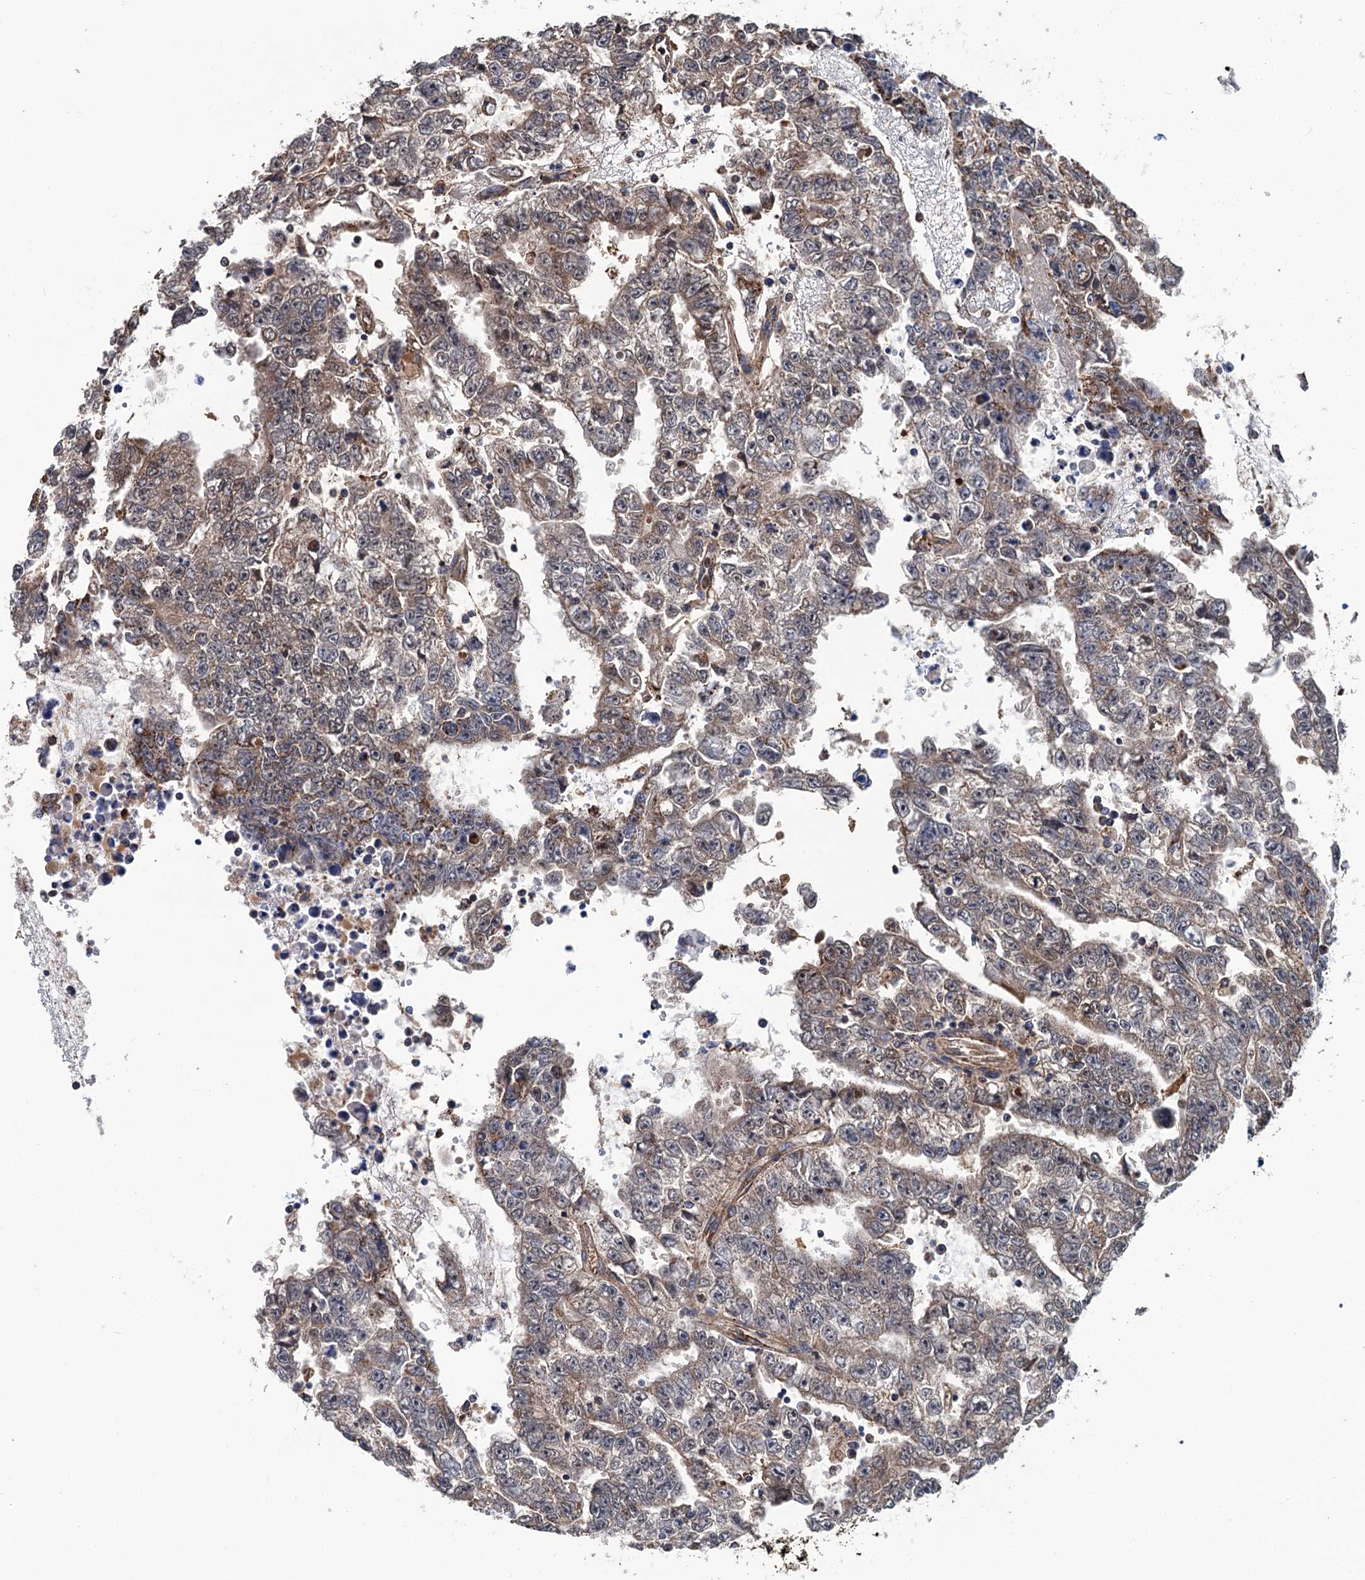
{"staining": {"intensity": "moderate", "quantity": "25%-75%", "location": "cytoplasmic/membranous"}, "tissue": "testis cancer", "cell_type": "Tumor cells", "image_type": "cancer", "snomed": [{"axis": "morphology", "description": "Carcinoma, Embryonal, NOS"}, {"axis": "topography", "description": "Testis"}], "caption": "Testis cancer (embryonal carcinoma) tissue demonstrates moderate cytoplasmic/membranous staining in approximately 25%-75% of tumor cells, visualized by immunohistochemistry.", "gene": "IVD", "patient": {"sex": "male", "age": 25}}